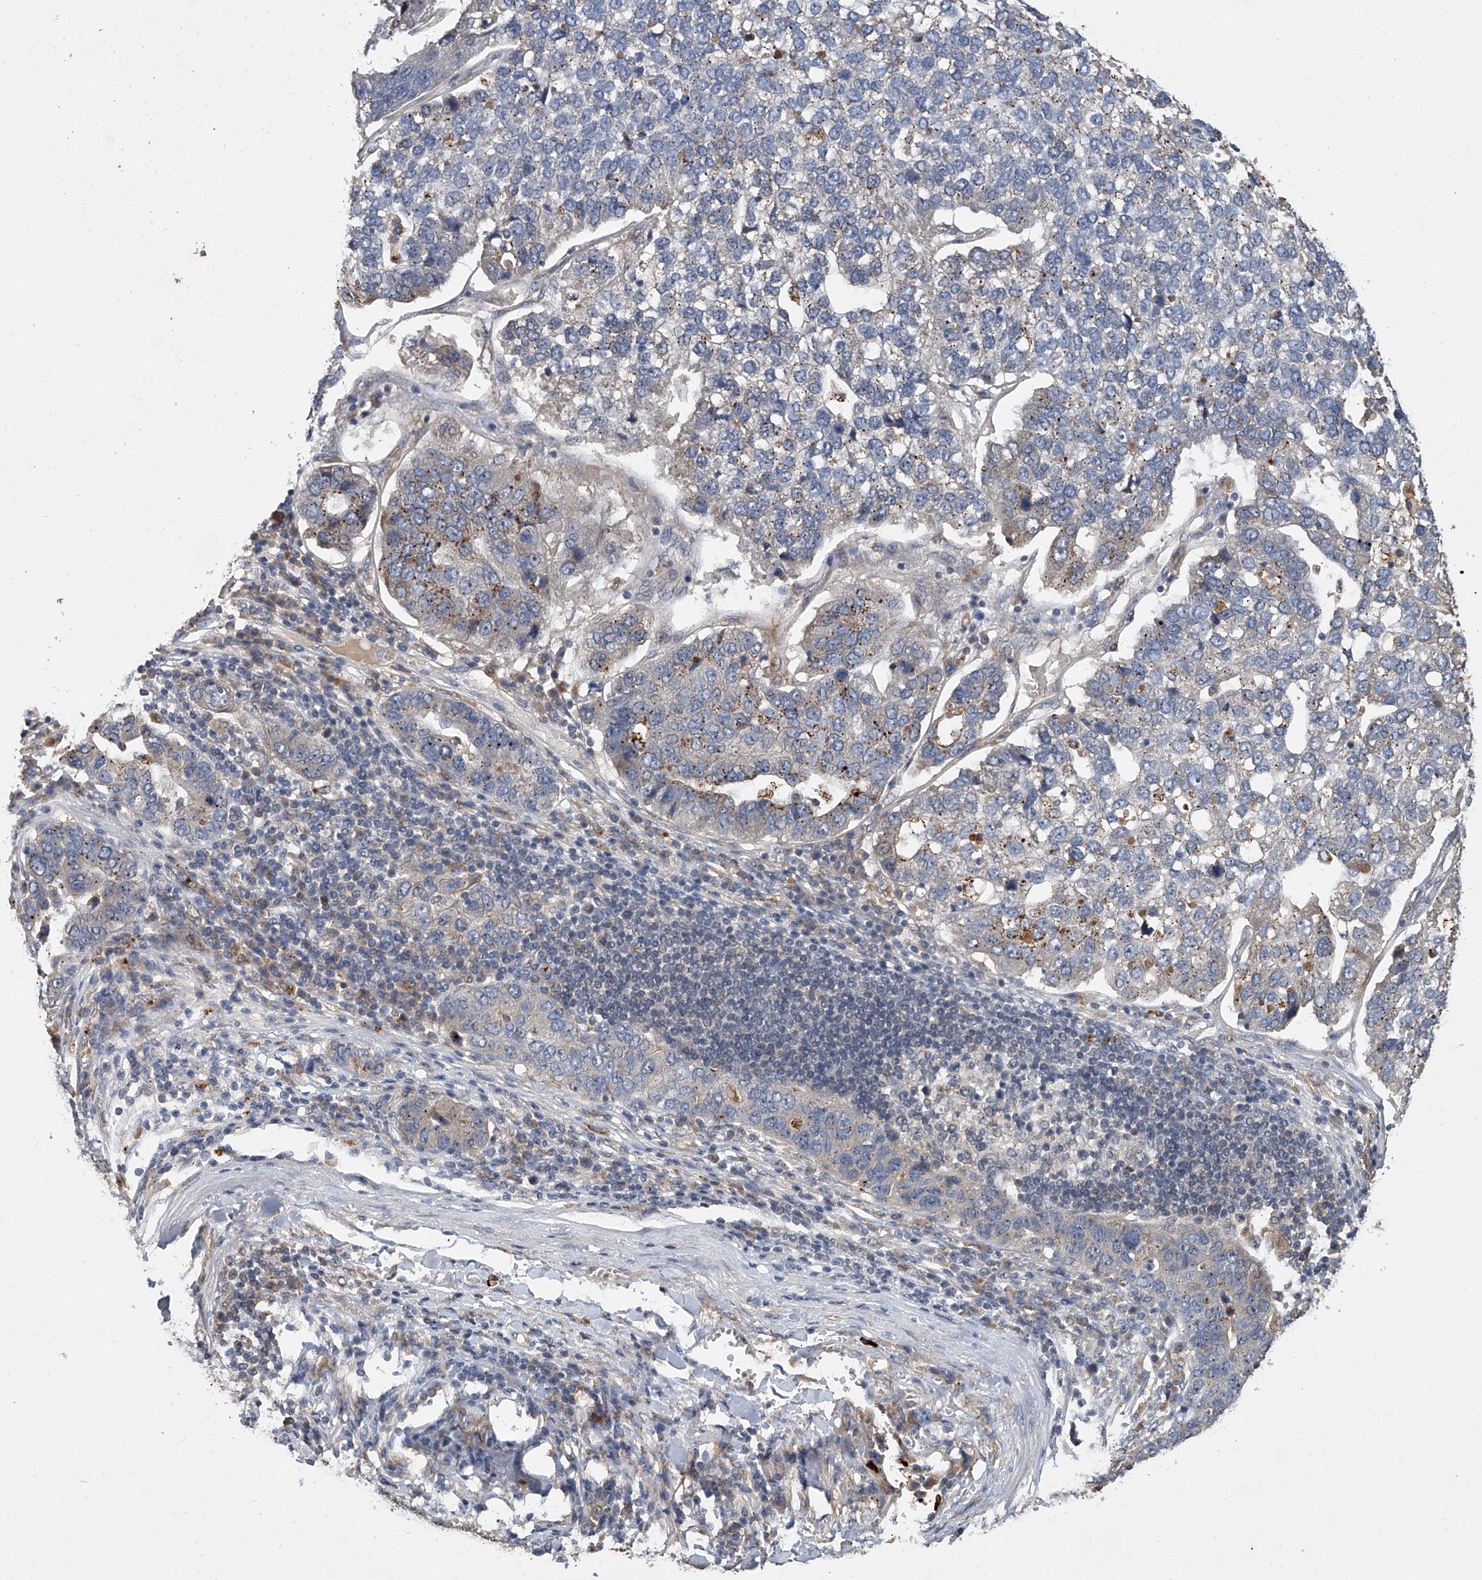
{"staining": {"intensity": "moderate", "quantity": "<25%", "location": "cytoplasmic/membranous"}, "tissue": "pancreatic cancer", "cell_type": "Tumor cells", "image_type": "cancer", "snomed": [{"axis": "morphology", "description": "Adenocarcinoma, NOS"}, {"axis": "topography", "description": "Pancreas"}], "caption": "The histopathology image shows staining of pancreatic cancer (adenocarcinoma), revealing moderate cytoplasmic/membranous protein positivity (brown color) within tumor cells. (DAB (3,3'-diaminobenzidine) IHC with brightfield microscopy, high magnification).", "gene": "JAG2", "patient": {"sex": "female", "age": 61}}